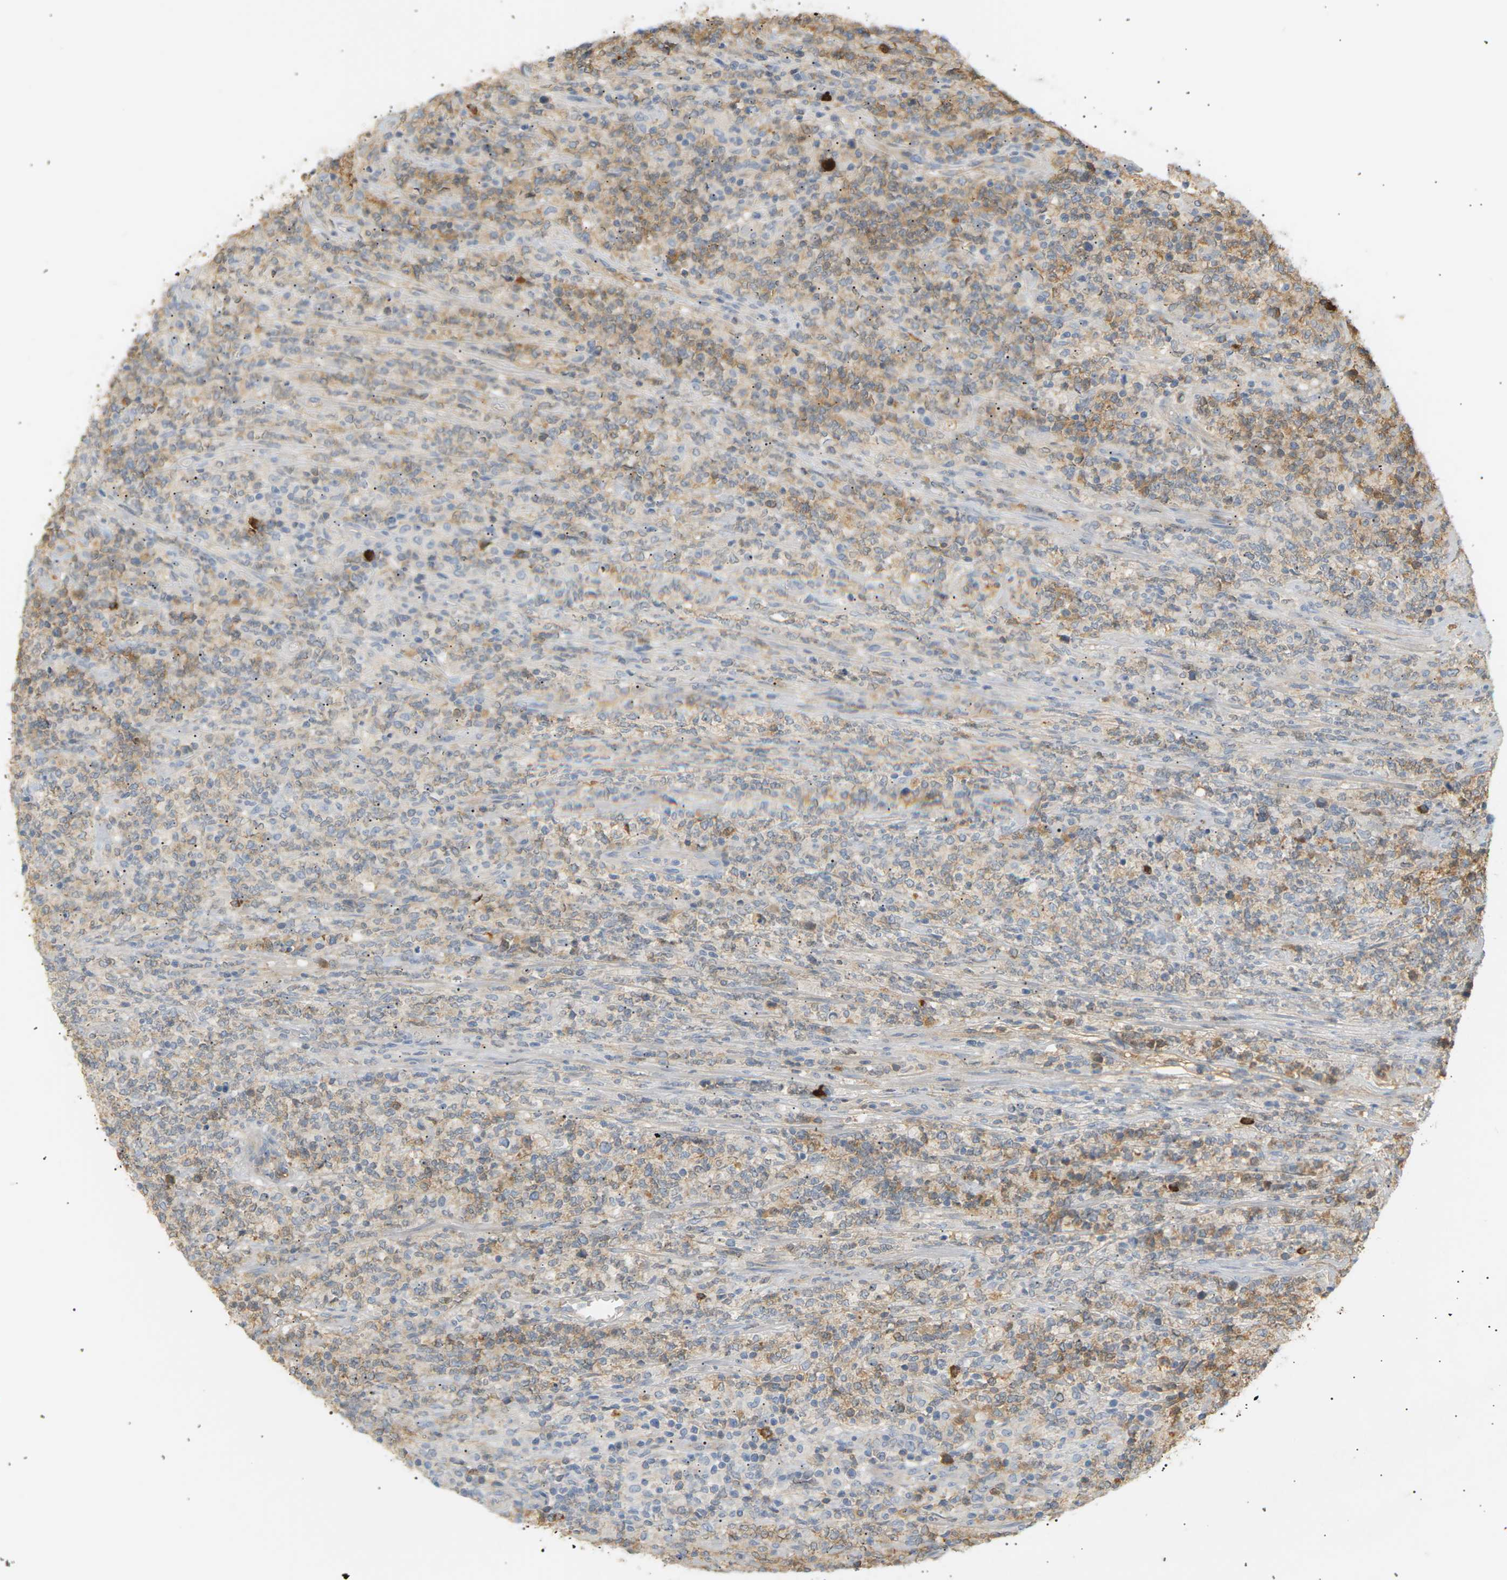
{"staining": {"intensity": "weak", "quantity": "25%-75%", "location": "cytoplasmic/membranous"}, "tissue": "lymphoma", "cell_type": "Tumor cells", "image_type": "cancer", "snomed": [{"axis": "morphology", "description": "Malignant lymphoma, non-Hodgkin's type, High grade"}, {"axis": "topography", "description": "Soft tissue"}], "caption": "Immunohistochemistry (DAB) staining of malignant lymphoma, non-Hodgkin's type (high-grade) reveals weak cytoplasmic/membranous protein expression in approximately 25%-75% of tumor cells. Nuclei are stained in blue.", "gene": "IGLC3", "patient": {"sex": "male", "age": 18}}